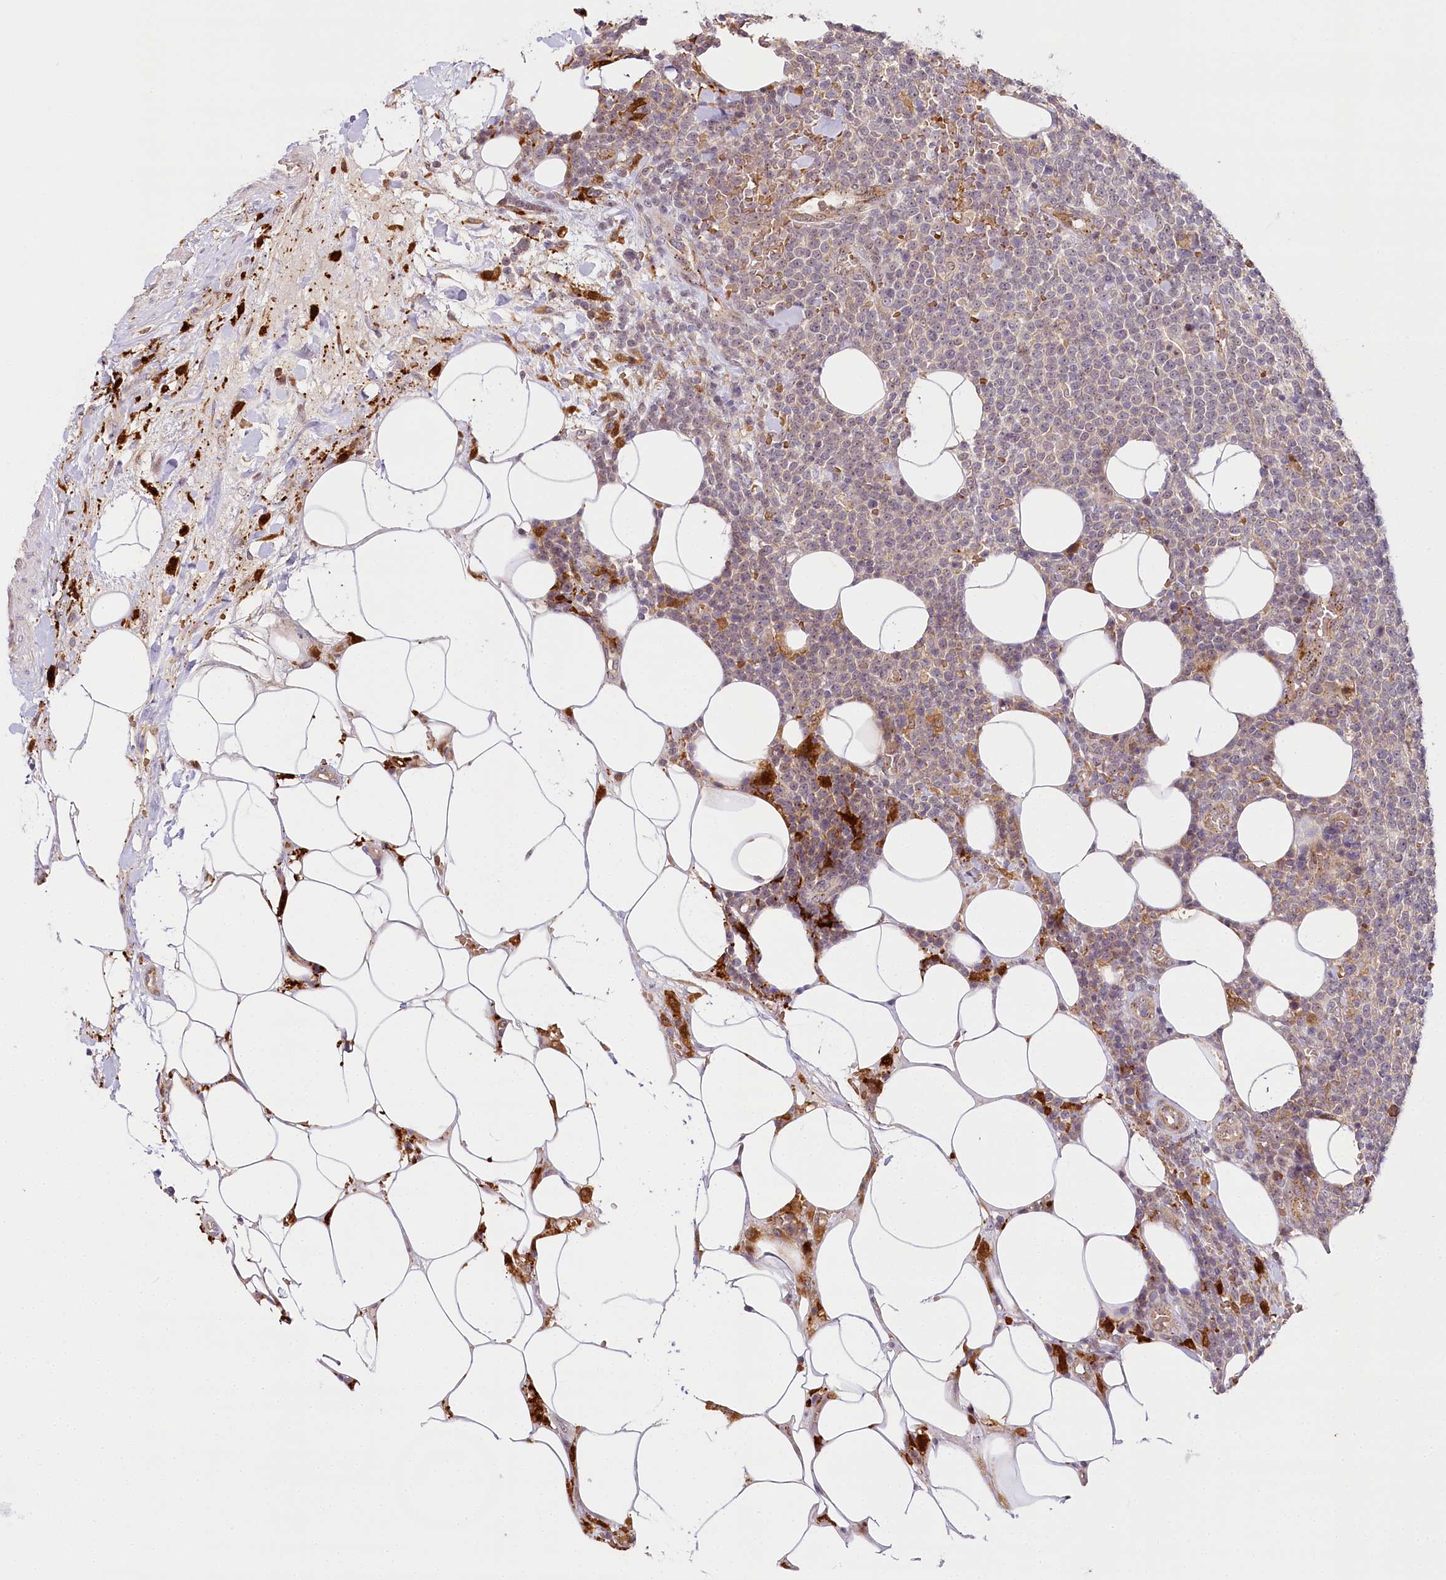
{"staining": {"intensity": "weak", "quantity": "<25%", "location": "cytoplasmic/membranous"}, "tissue": "lymphoma", "cell_type": "Tumor cells", "image_type": "cancer", "snomed": [{"axis": "morphology", "description": "Malignant lymphoma, non-Hodgkin's type, High grade"}, {"axis": "topography", "description": "Lymph node"}], "caption": "Malignant lymphoma, non-Hodgkin's type (high-grade) was stained to show a protein in brown. There is no significant positivity in tumor cells.", "gene": "WDR36", "patient": {"sex": "male", "age": 61}}